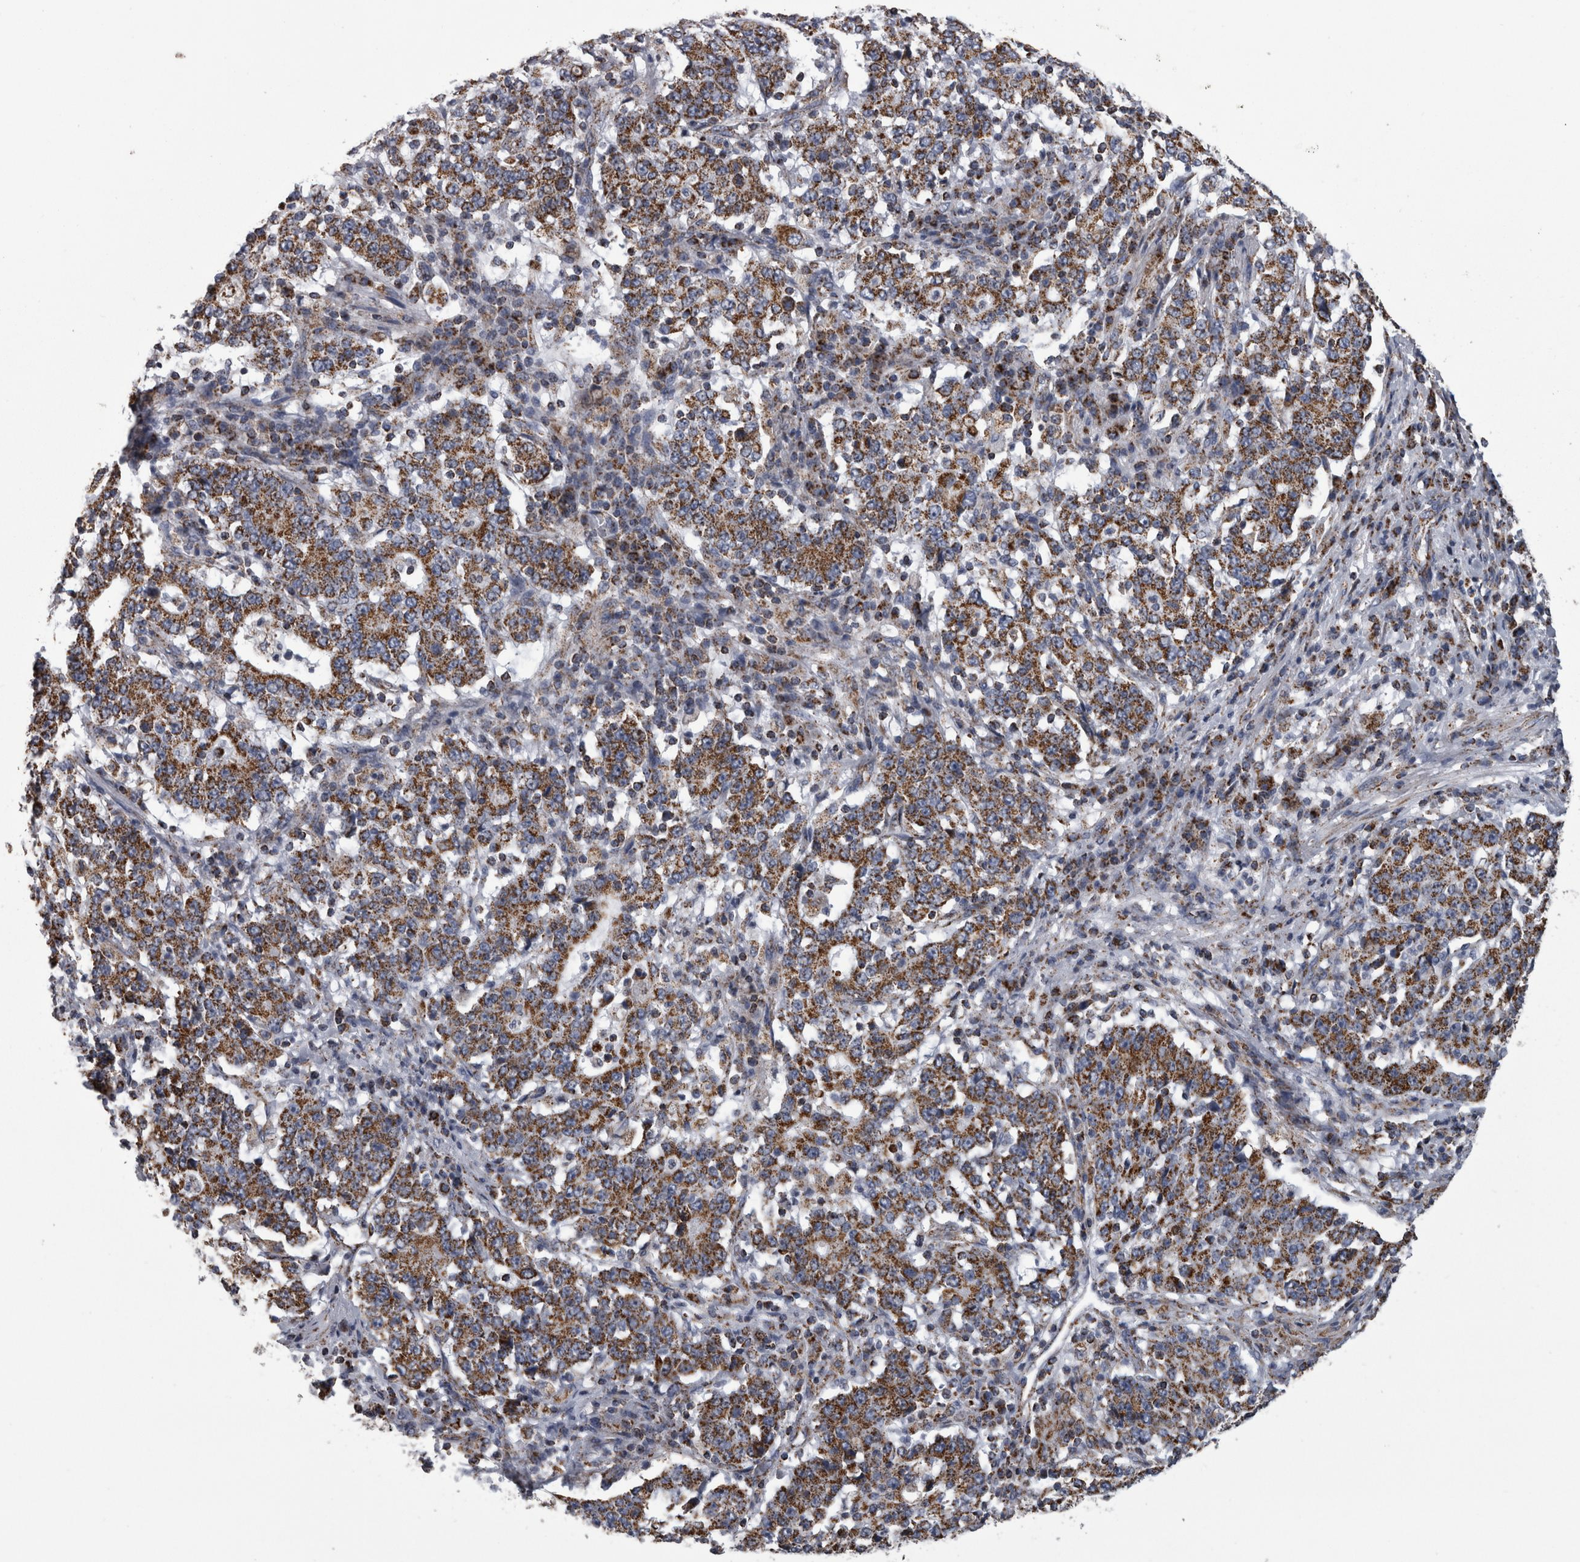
{"staining": {"intensity": "strong", "quantity": ">75%", "location": "cytoplasmic/membranous"}, "tissue": "stomach cancer", "cell_type": "Tumor cells", "image_type": "cancer", "snomed": [{"axis": "morphology", "description": "Adenocarcinoma, NOS"}, {"axis": "topography", "description": "Stomach"}], "caption": "The micrograph displays immunohistochemical staining of stomach adenocarcinoma. There is strong cytoplasmic/membranous expression is seen in approximately >75% of tumor cells. Using DAB (3,3'-diaminobenzidine) (brown) and hematoxylin (blue) stains, captured at high magnification using brightfield microscopy.", "gene": "MDH2", "patient": {"sex": "male", "age": 59}}